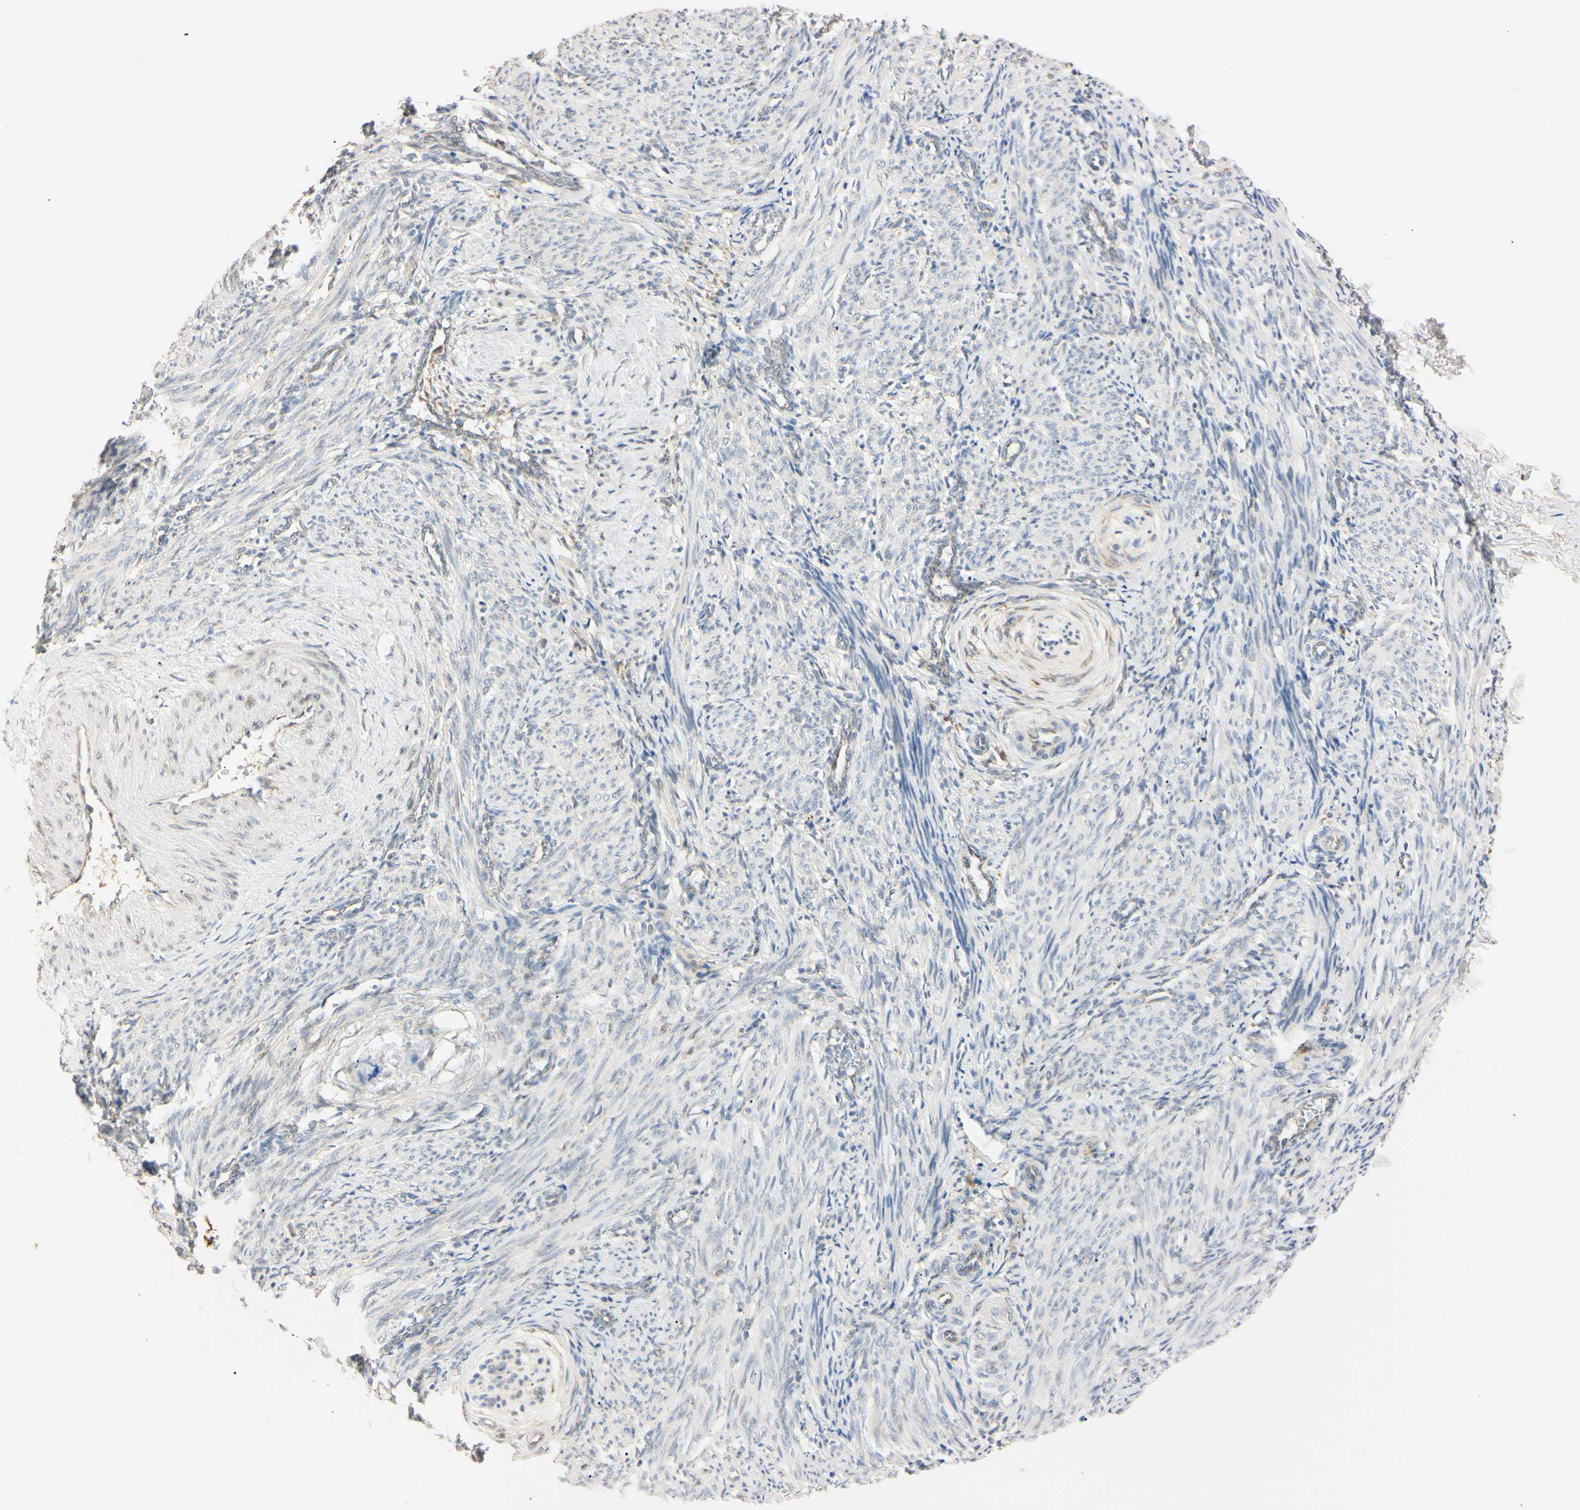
{"staining": {"intensity": "negative", "quantity": "none", "location": "none"}, "tissue": "smooth muscle", "cell_type": "Smooth muscle cells", "image_type": "normal", "snomed": [{"axis": "morphology", "description": "Normal tissue, NOS"}, {"axis": "topography", "description": "Endometrium"}], "caption": "Smooth muscle cells show no significant protein staining in unremarkable smooth muscle.", "gene": "IER3IP1", "patient": {"sex": "female", "age": 33}}